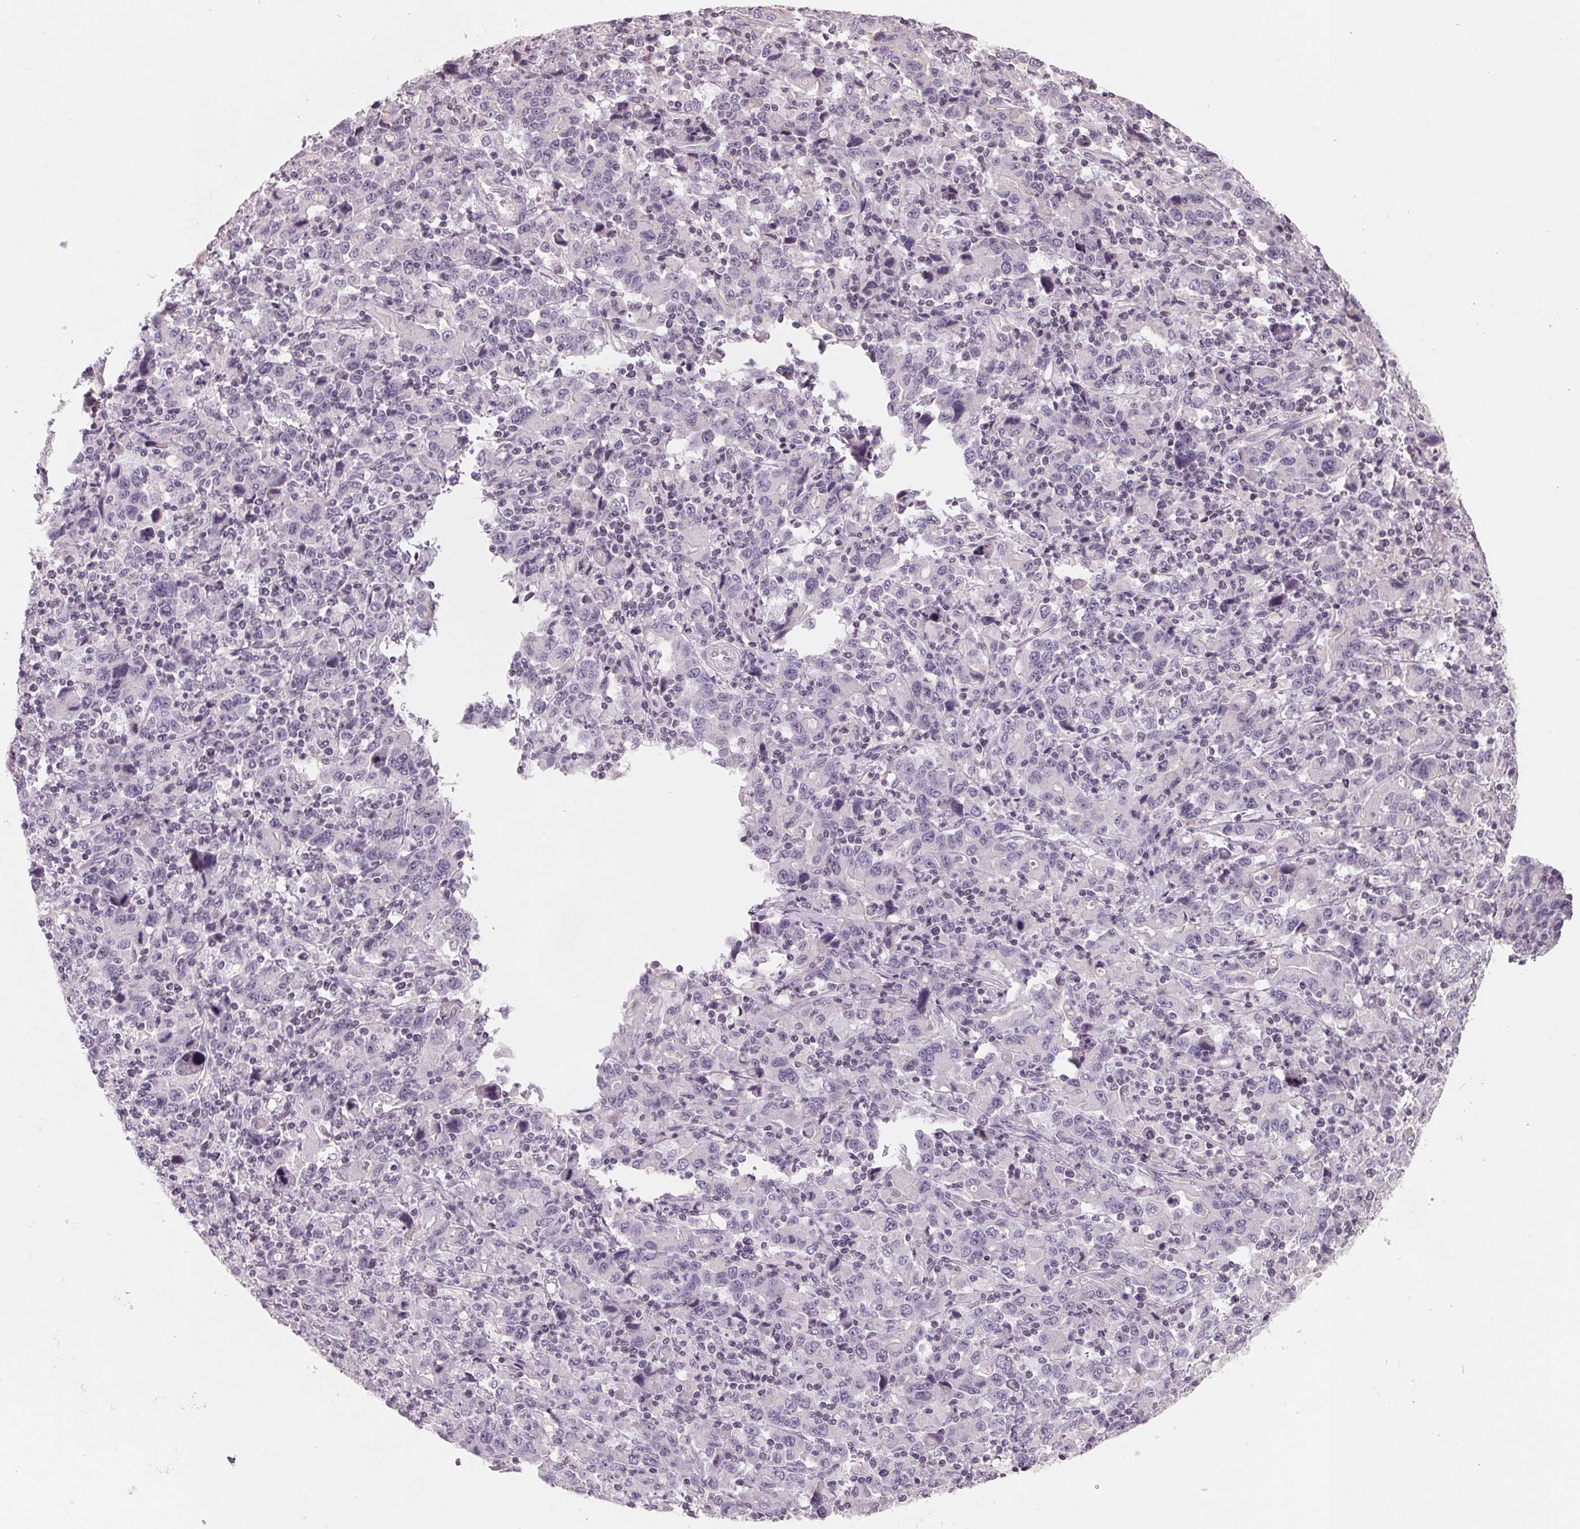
{"staining": {"intensity": "negative", "quantity": "none", "location": "none"}, "tissue": "stomach cancer", "cell_type": "Tumor cells", "image_type": "cancer", "snomed": [{"axis": "morphology", "description": "Adenocarcinoma, NOS"}, {"axis": "topography", "description": "Stomach, upper"}], "caption": "Immunohistochemistry histopathology image of neoplastic tissue: stomach cancer (adenocarcinoma) stained with DAB (3,3'-diaminobenzidine) demonstrates no significant protein positivity in tumor cells.", "gene": "FTCD", "patient": {"sex": "male", "age": 69}}